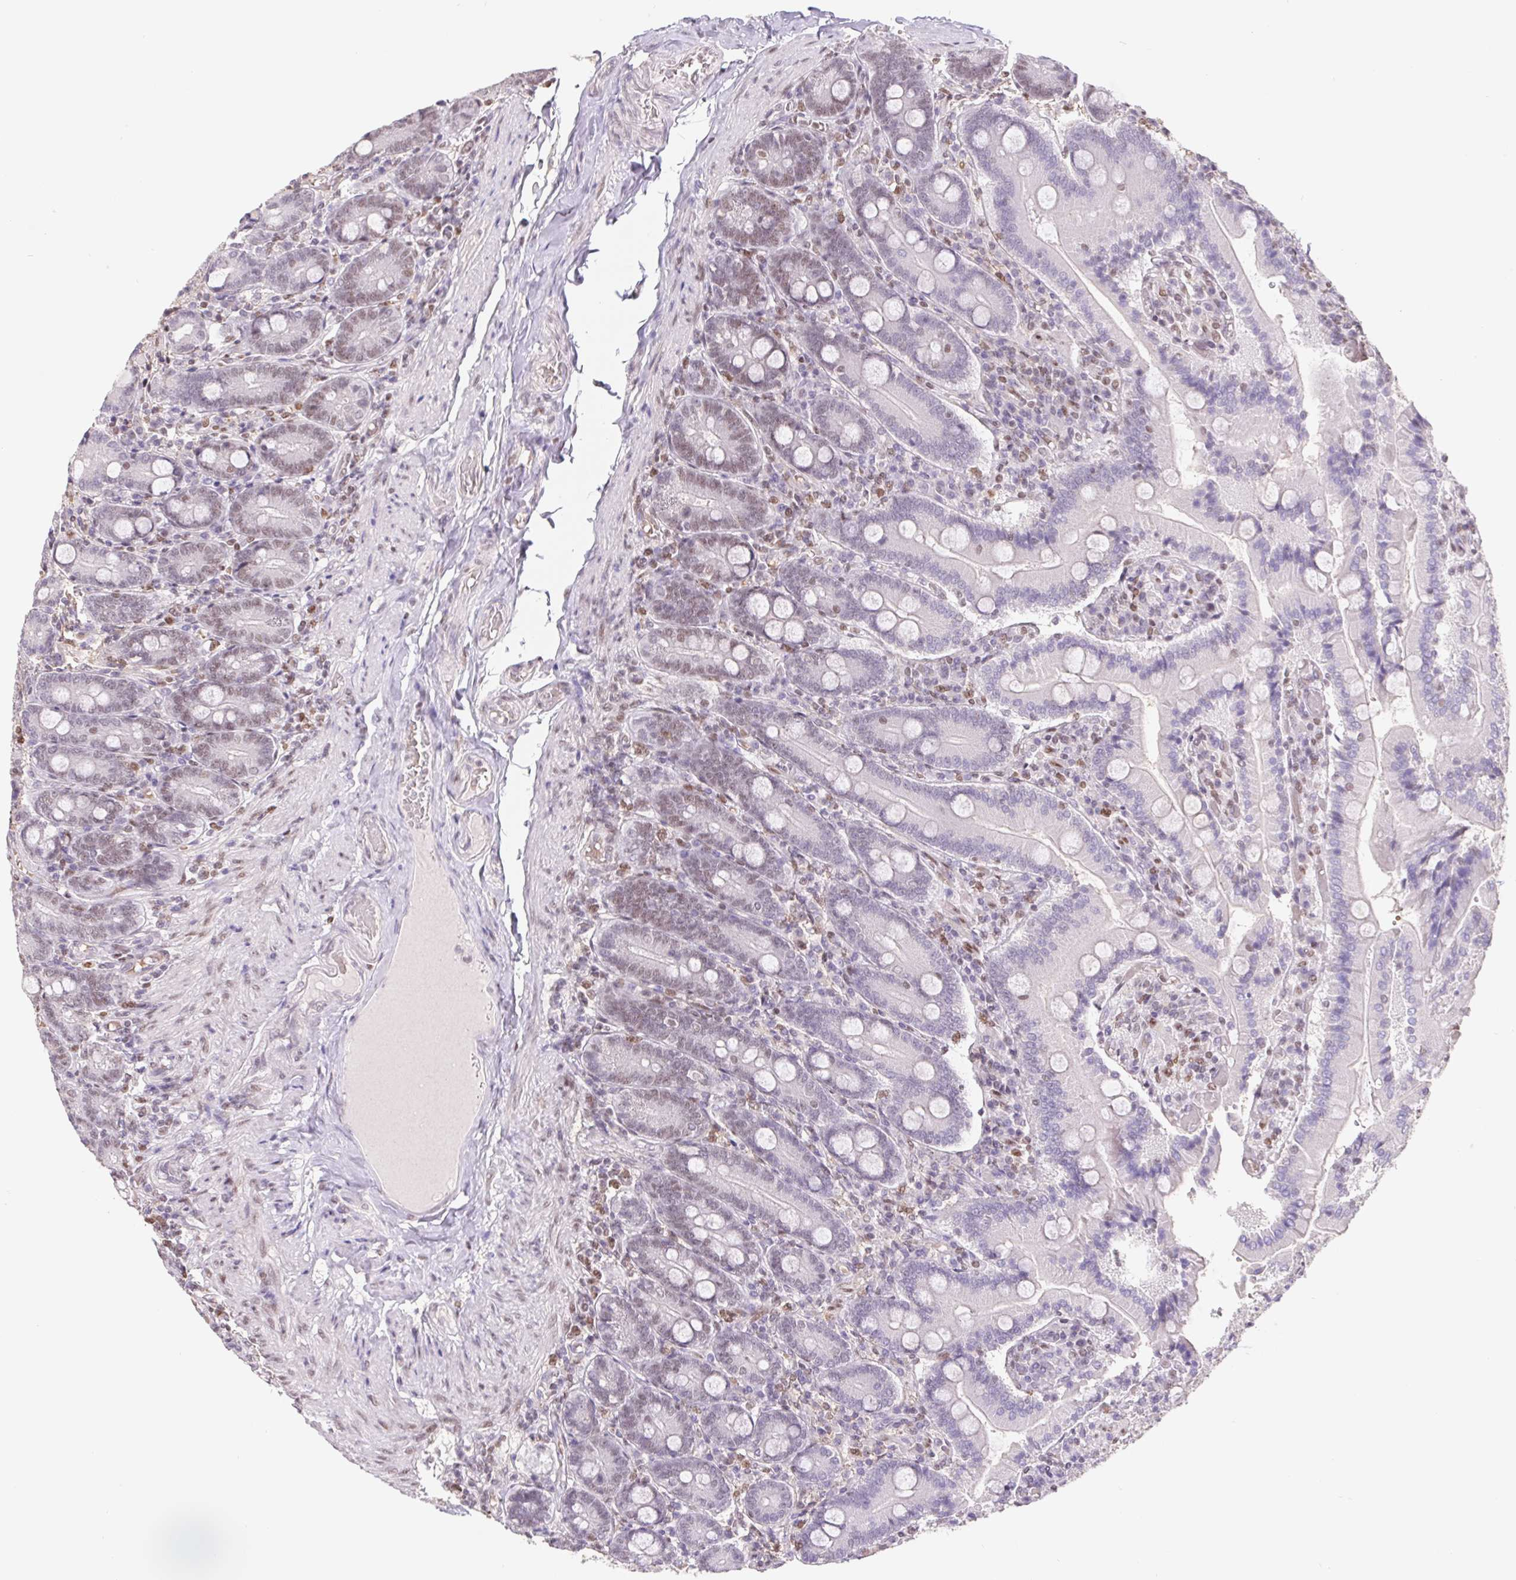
{"staining": {"intensity": "moderate", "quantity": "<25%", "location": "nuclear"}, "tissue": "duodenum", "cell_type": "Glandular cells", "image_type": "normal", "snomed": [{"axis": "morphology", "description": "Normal tissue, NOS"}, {"axis": "topography", "description": "Duodenum"}], "caption": "This image demonstrates normal duodenum stained with immunohistochemistry (IHC) to label a protein in brown. The nuclear of glandular cells show moderate positivity for the protein. Nuclei are counter-stained blue.", "gene": "TRERF1", "patient": {"sex": "female", "age": 62}}